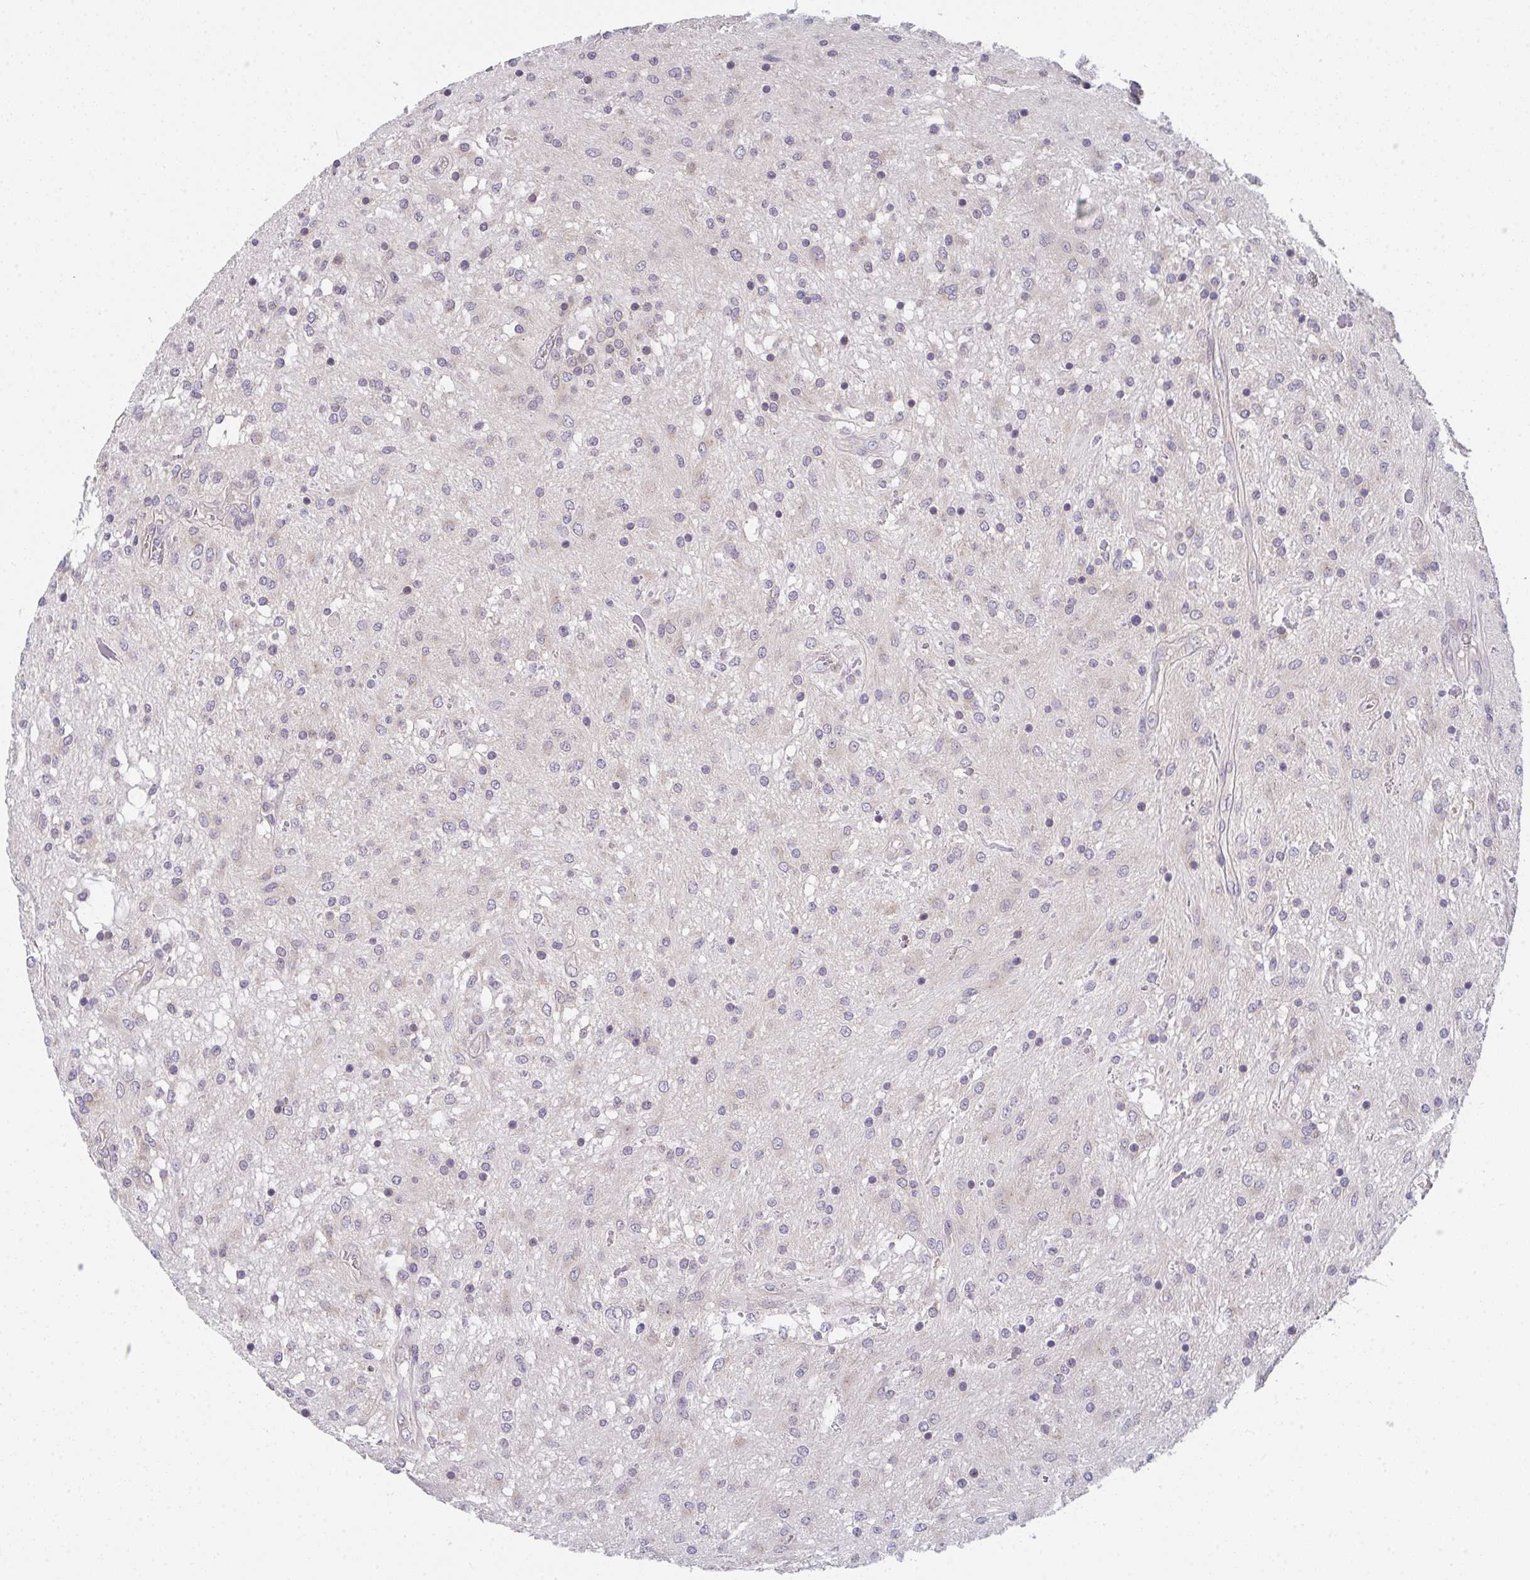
{"staining": {"intensity": "negative", "quantity": "none", "location": "none"}, "tissue": "glioma", "cell_type": "Tumor cells", "image_type": "cancer", "snomed": [{"axis": "morphology", "description": "Glioma, malignant, Low grade"}, {"axis": "topography", "description": "Cerebellum"}], "caption": "Photomicrograph shows no significant protein expression in tumor cells of malignant low-grade glioma.", "gene": "TSPAN31", "patient": {"sex": "female", "age": 14}}